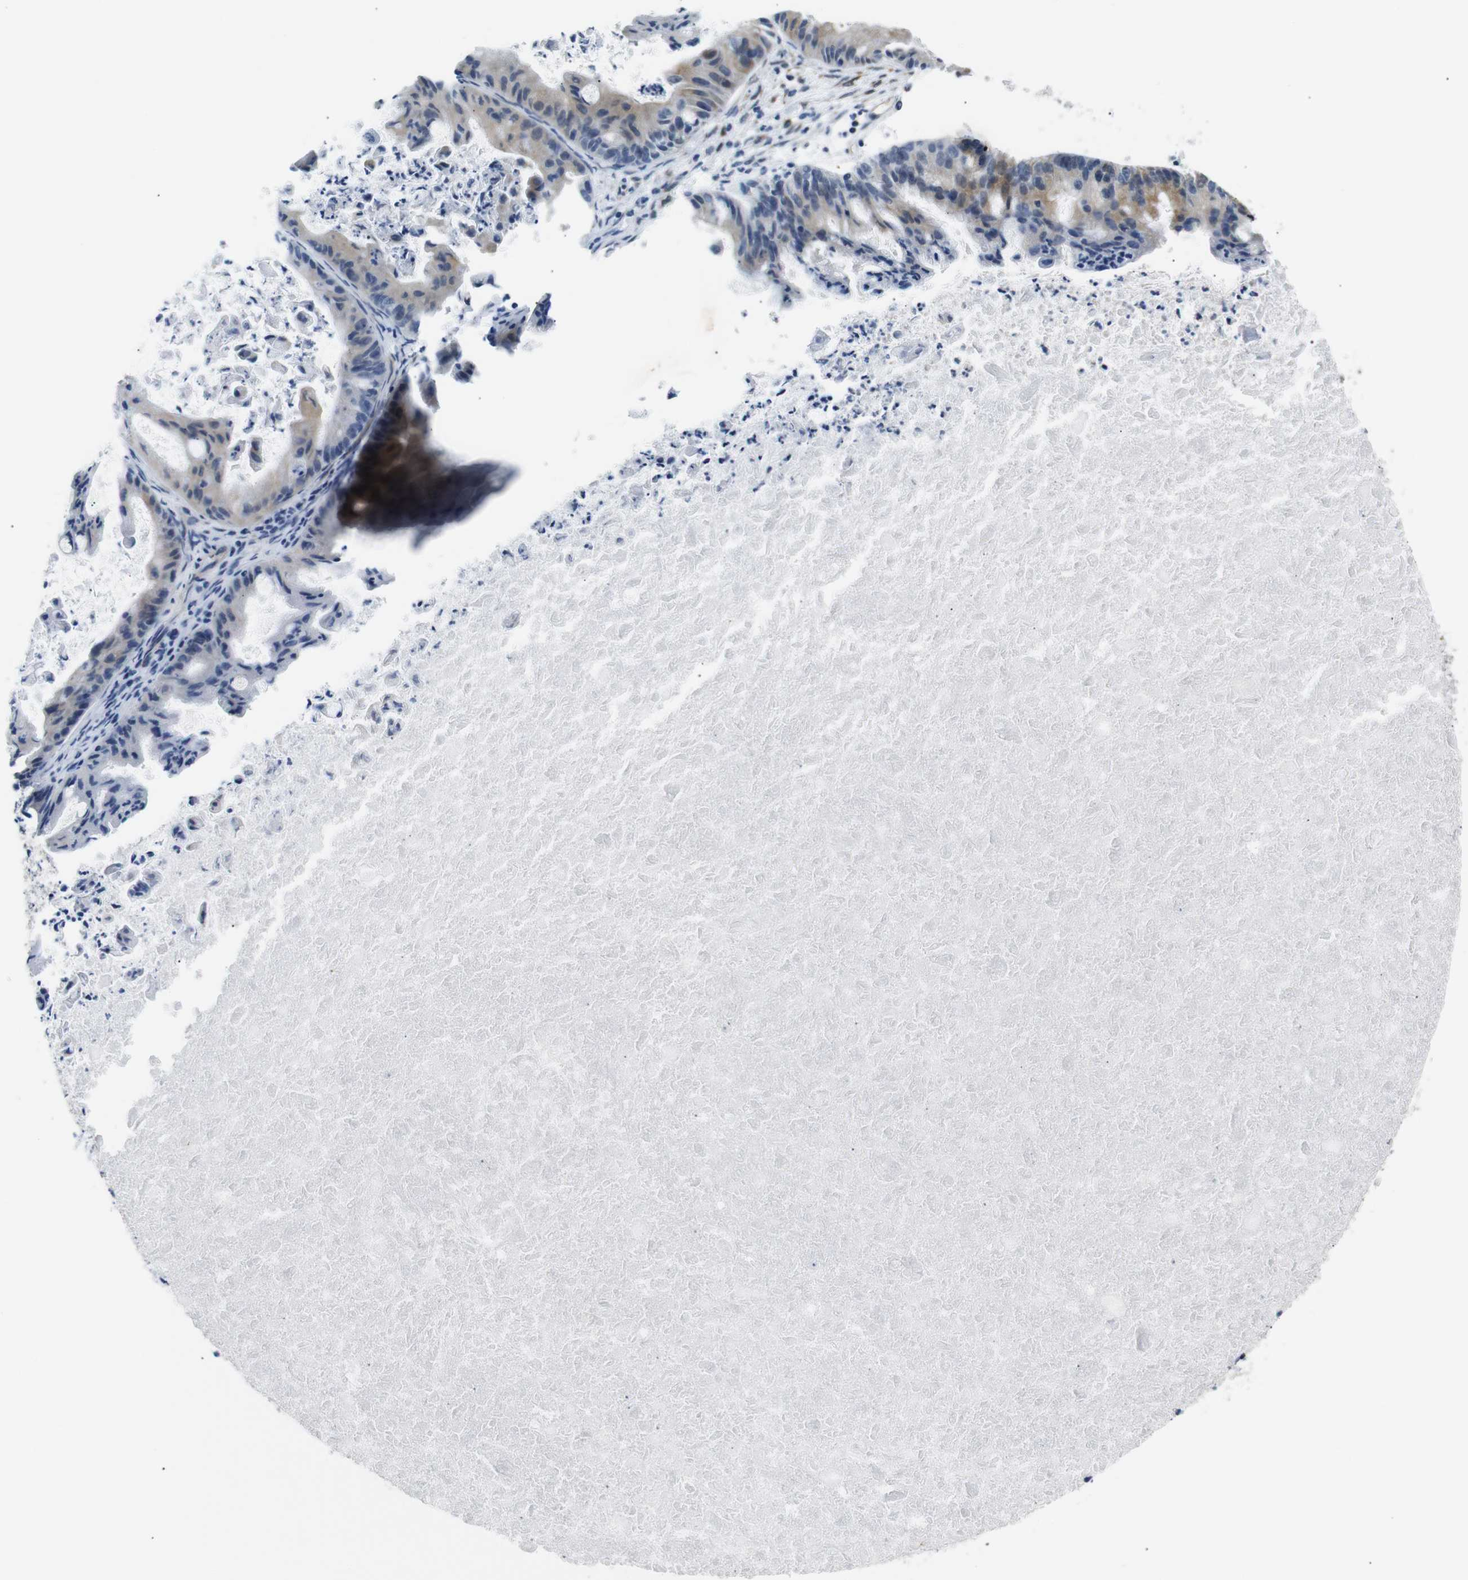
{"staining": {"intensity": "weak", "quantity": "25%-75%", "location": "cytoplasmic/membranous"}, "tissue": "ovarian cancer", "cell_type": "Tumor cells", "image_type": "cancer", "snomed": [{"axis": "morphology", "description": "Cystadenocarcinoma, mucinous, NOS"}, {"axis": "topography", "description": "Ovary"}], "caption": "This is a photomicrograph of immunohistochemistry (IHC) staining of ovarian cancer, which shows weak staining in the cytoplasmic/membranous of tumor cells.", "gene": "TAFA1", "patient": {"sex": "female", "age": 37}}